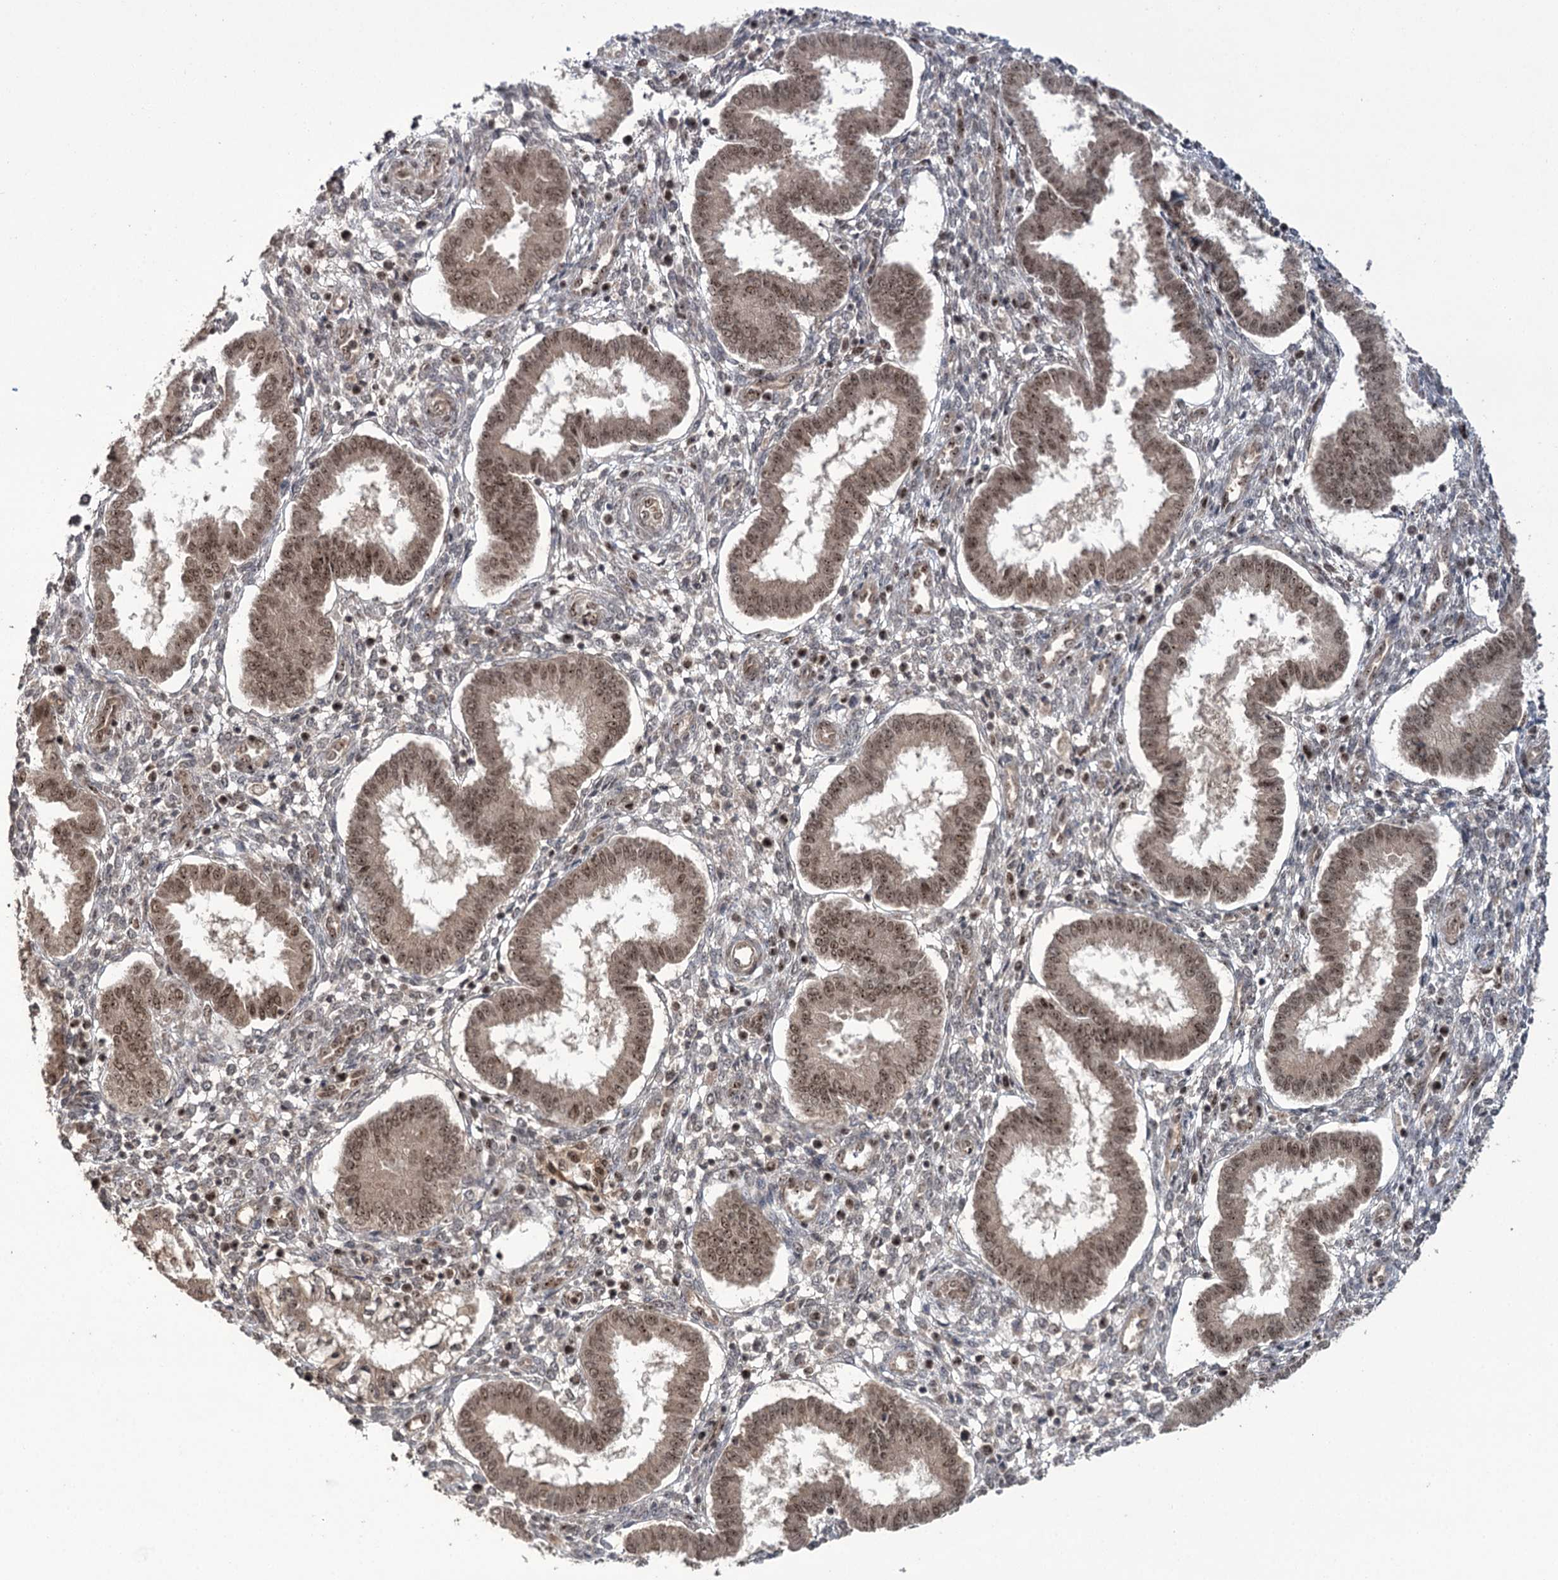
{"staining": {"intensity": "moderate", "quantity": "<25%", "location": "nuclear"}, "tissue": "endometrium", "cell_type": "Cells in endometrial stroma", "image_type": "normal", "snomed": [{"axis": "morphology", "description": "Normal tissue, NOS"}, {"axis": "topography", "description": "Endometrium"}], "caption": "Protein staining of benign endometrium shows moderate nuclear staining in about <25% of cells in endometrial stroma. (brown staining indicates protein expression, while blue staining denotes nuclei).", "gene": "ERCC3", "patient": {"sex": "female", "age": 24}}